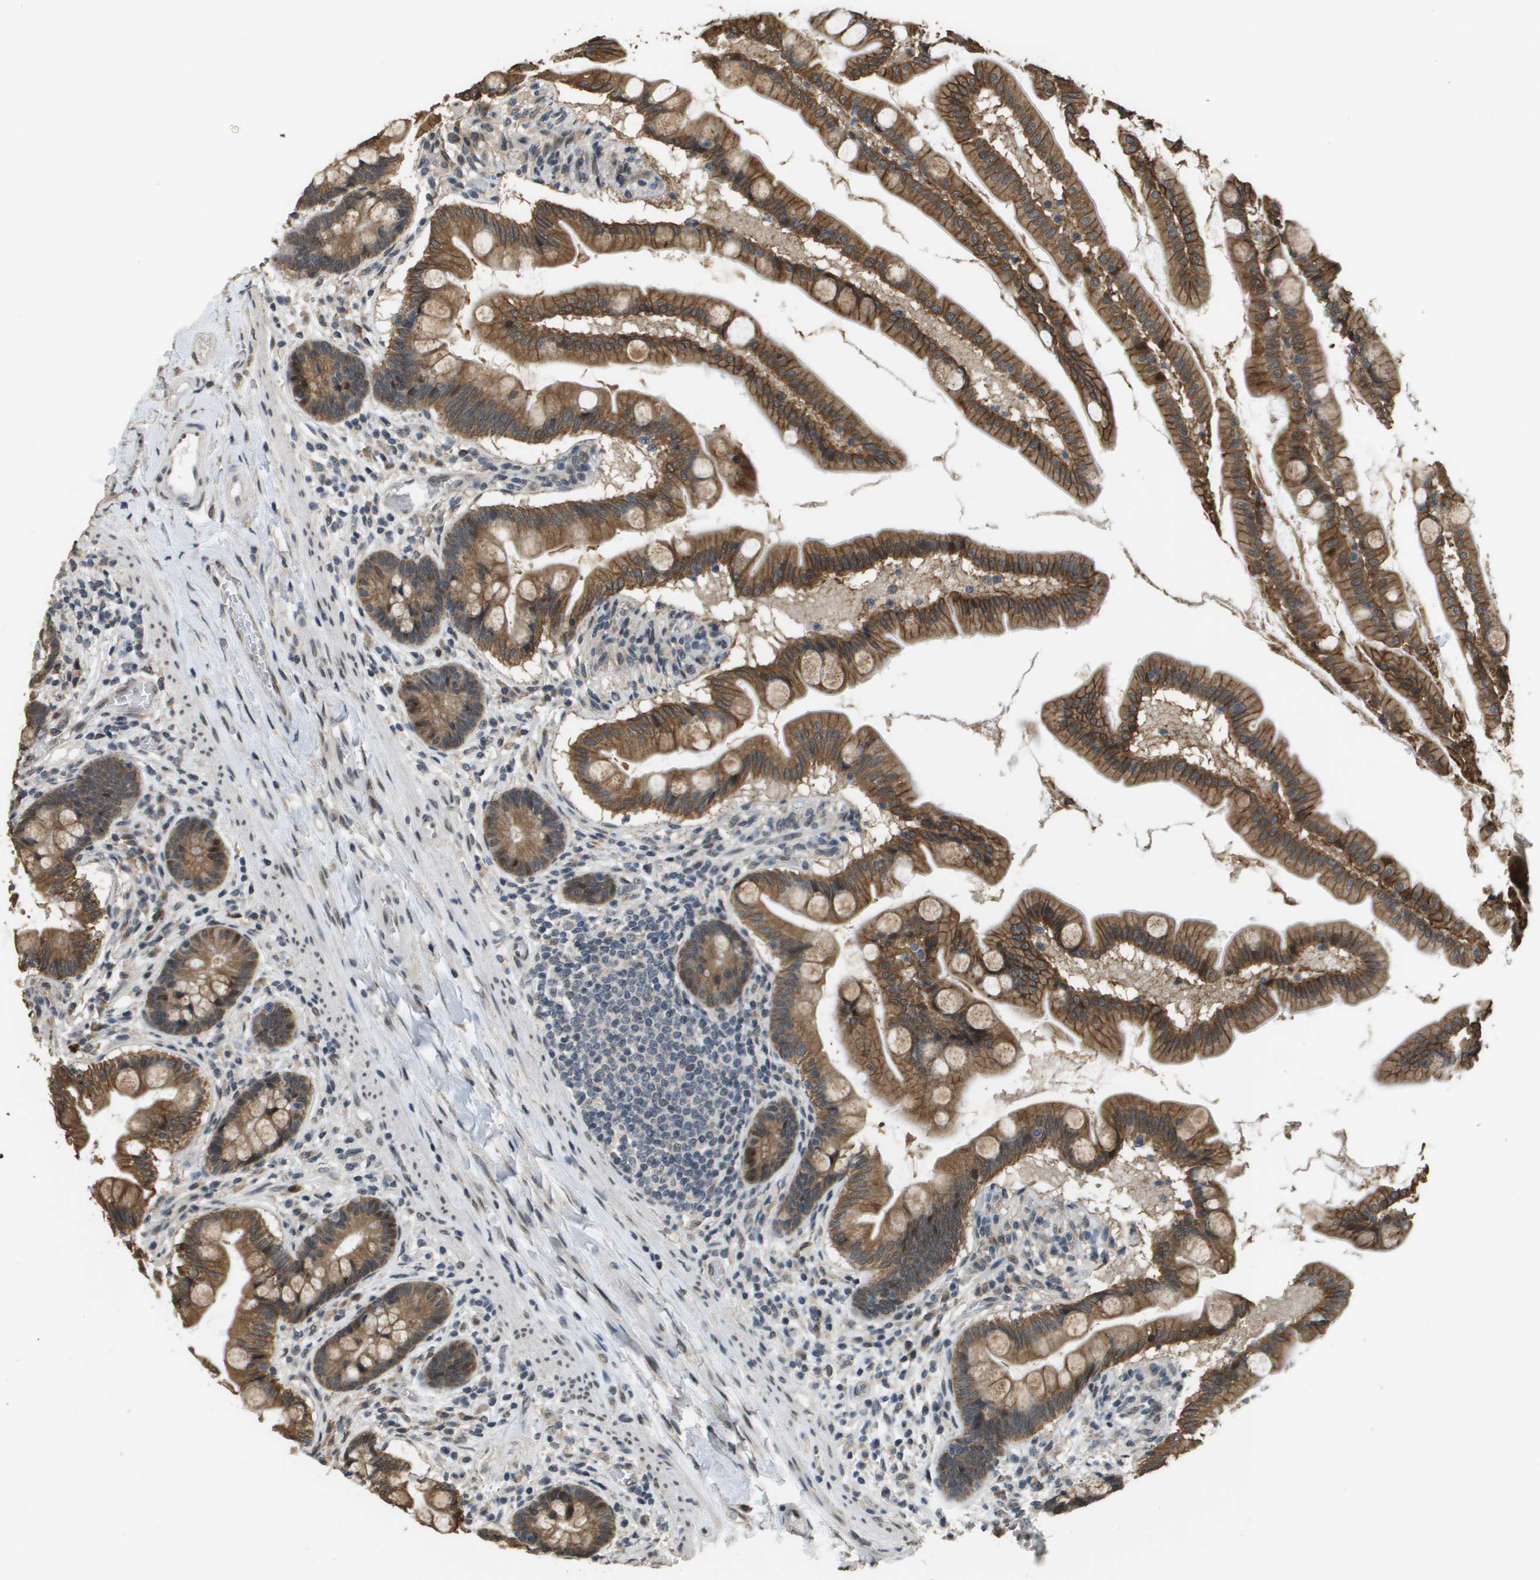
{"staining": {"intensity": "moderate", "quantity": ">75%", "location": "cytoplasmic/membranous"}, "tissue": "small intestine", "cell_type": "Glandular cells", "image_type": "normal", "snomed": [{"axis": "morphology", "description": "Normal tissue, NOS"}, {"axis": "topography", "description": "Small intestine"}], "caption": "Immunohistochemical staining of normal small intestine demonstrates medium levels of moderate cytoplasmic/membranous staining in about >75% of glandular cells.", "gene": "FANCC", "patient": {"sex": "female", "age": 56}}